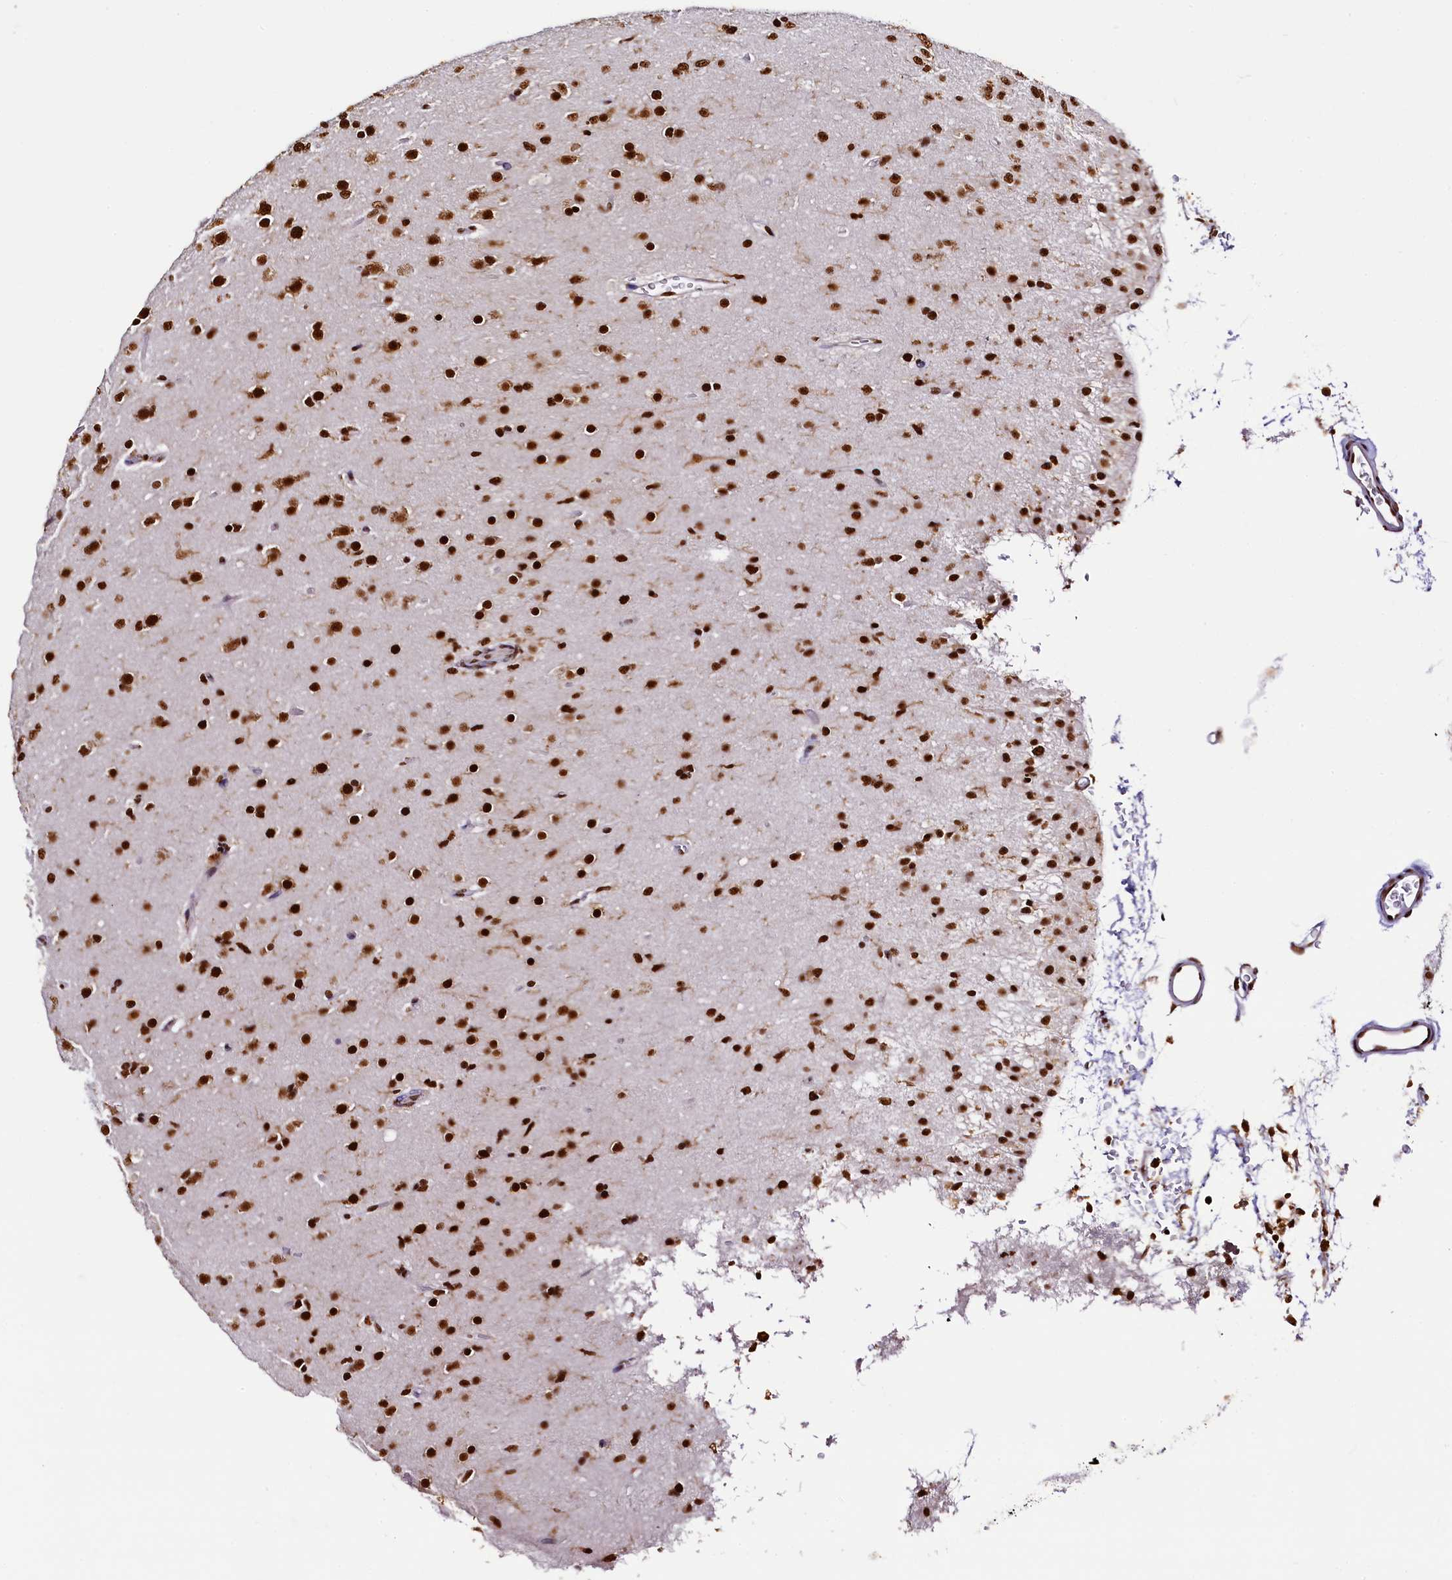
{"staining": {"intensity": "strong", "quantity": ">75%", "location": "nuclear"}, "tissue": "glioma", "cell_type": "Tumor cells", "image_type": "cancer", "snomed": [{"axis": "morphology", "description": "Glioma, malignant, Low grade"}, {"axis": "topography", "description": "Brain"}], "caption": "Immunohistochemical staining of glioma demonstrates high levels of strong nuclear staining in about >75% of tumor cells. The staining was performed using DAB (3,3'-diaminobenzidine) to visualize the protein expression in brown, while the nuclei were stained in blue with hematoxylin (Magnification: 20x).", "gene": "SNRPD2", "patient": {"sex": "male", "age": 65}}